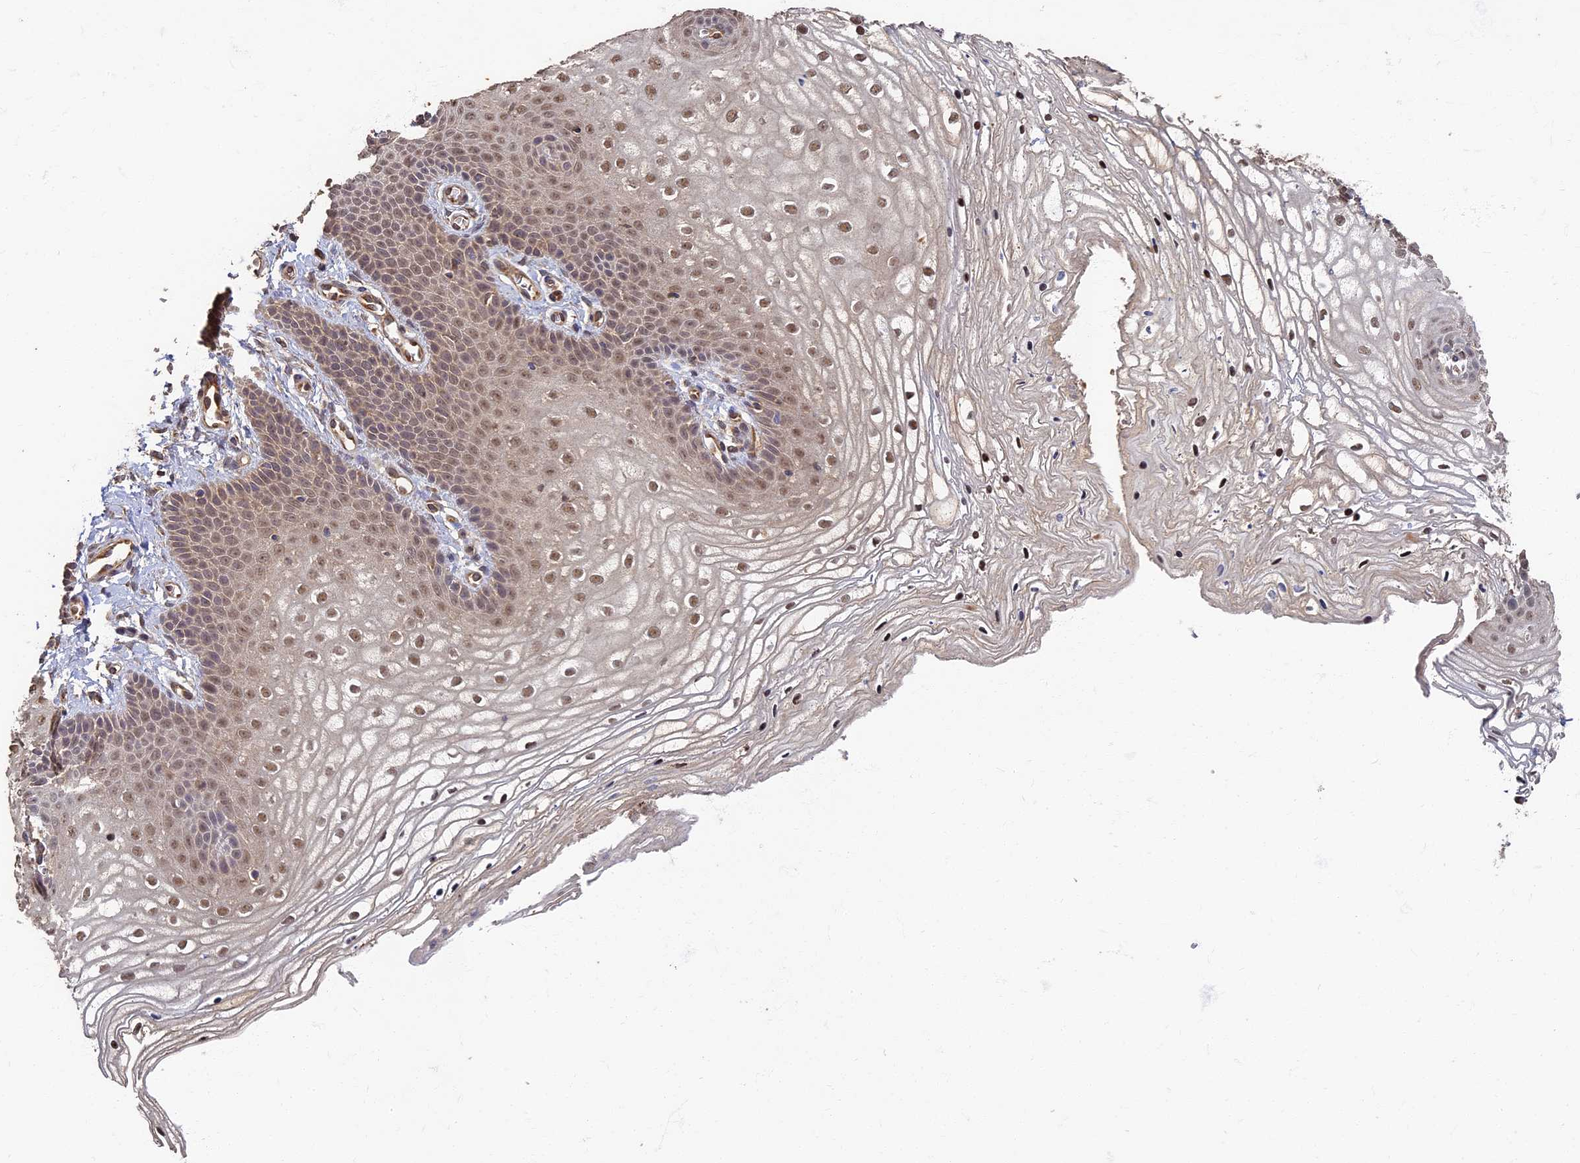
{"staining": {"intensity": "moderate", "quantity": "25%-75%", "location": "nuclear"}, "tissue": "vagina", "cell_type": "Squamous epithelial cells", "image_type": "normal", "snomed": [{"axis": "morphology", "description": "Normal tissue, NOS"}, {"axis": "topography", "description": "Vagina"}], "caption": "Immunohistochemistry micrograph of benign vagina: vagina stained using IHC exhibits medium levels of moderate protein expression localized specifically in the nuclear of squamous epithelial cells, appearing as a nuclear brown color.", "gene": "RSPH3", "patient": {"sex": "female", "age": 68}}